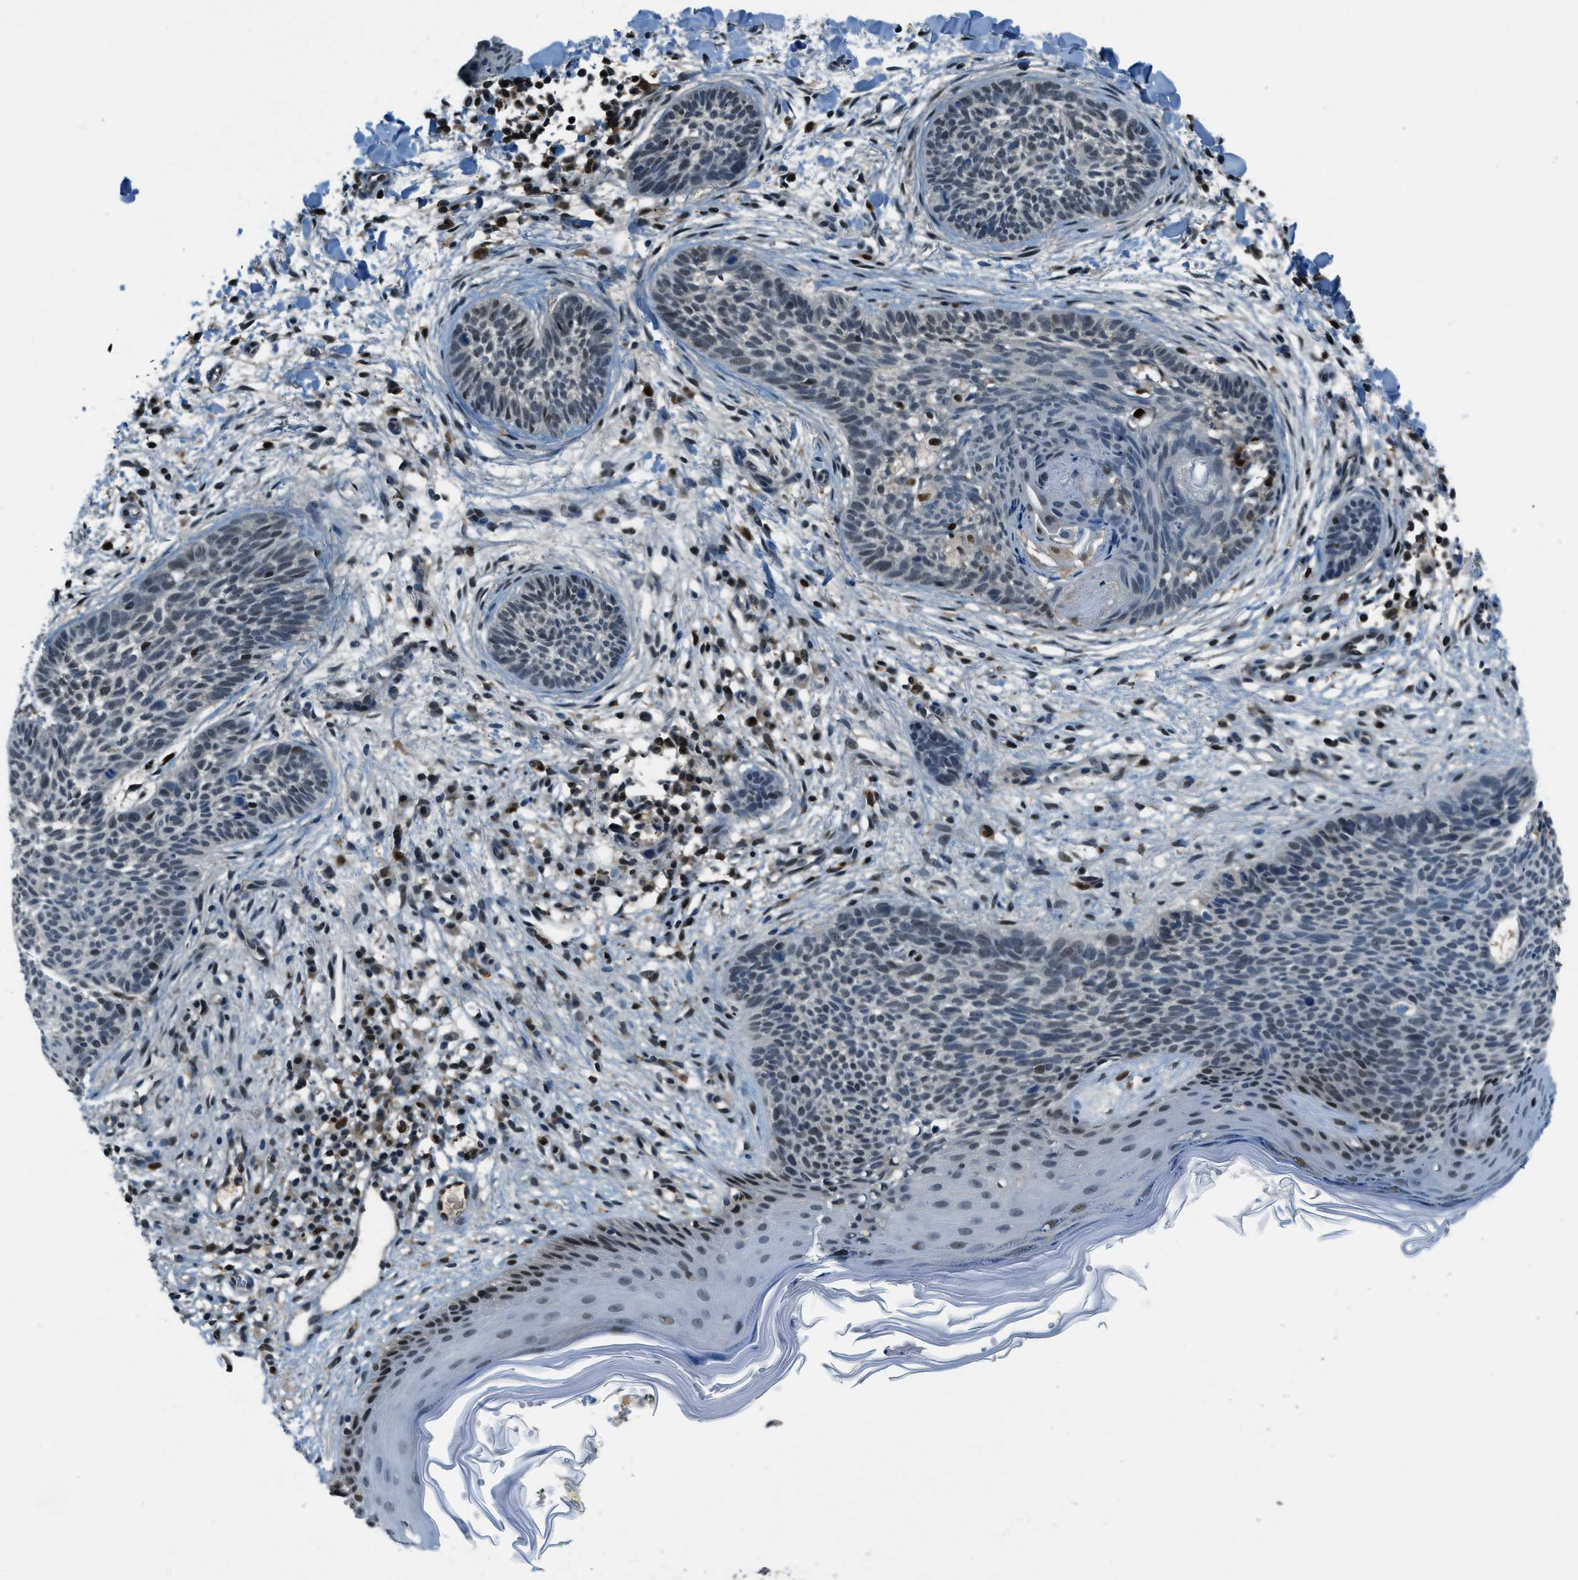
{"staining": {"intensity": "weak", "quantity": "25%-75%", "location": "nuclear"}, "tissue": "skin cancer", "cell_type": "Tumor cells", "image_type": "cancer", "snomed": [{"axis": "morphology", "description": "Basal cell carcinoma"}, {"axis": "topography", "description": "Skin"}], "caption": "IHC (DAB) staining of human skin basal cell carcinoma reveals weak nuclear protein staining in approximately 25%-75% of tumor cells. (DAB = brown stain, brightfield microscopy at high magnification).", "gene": "OGFR", "patient": {"sex": "female", "age": 59}}